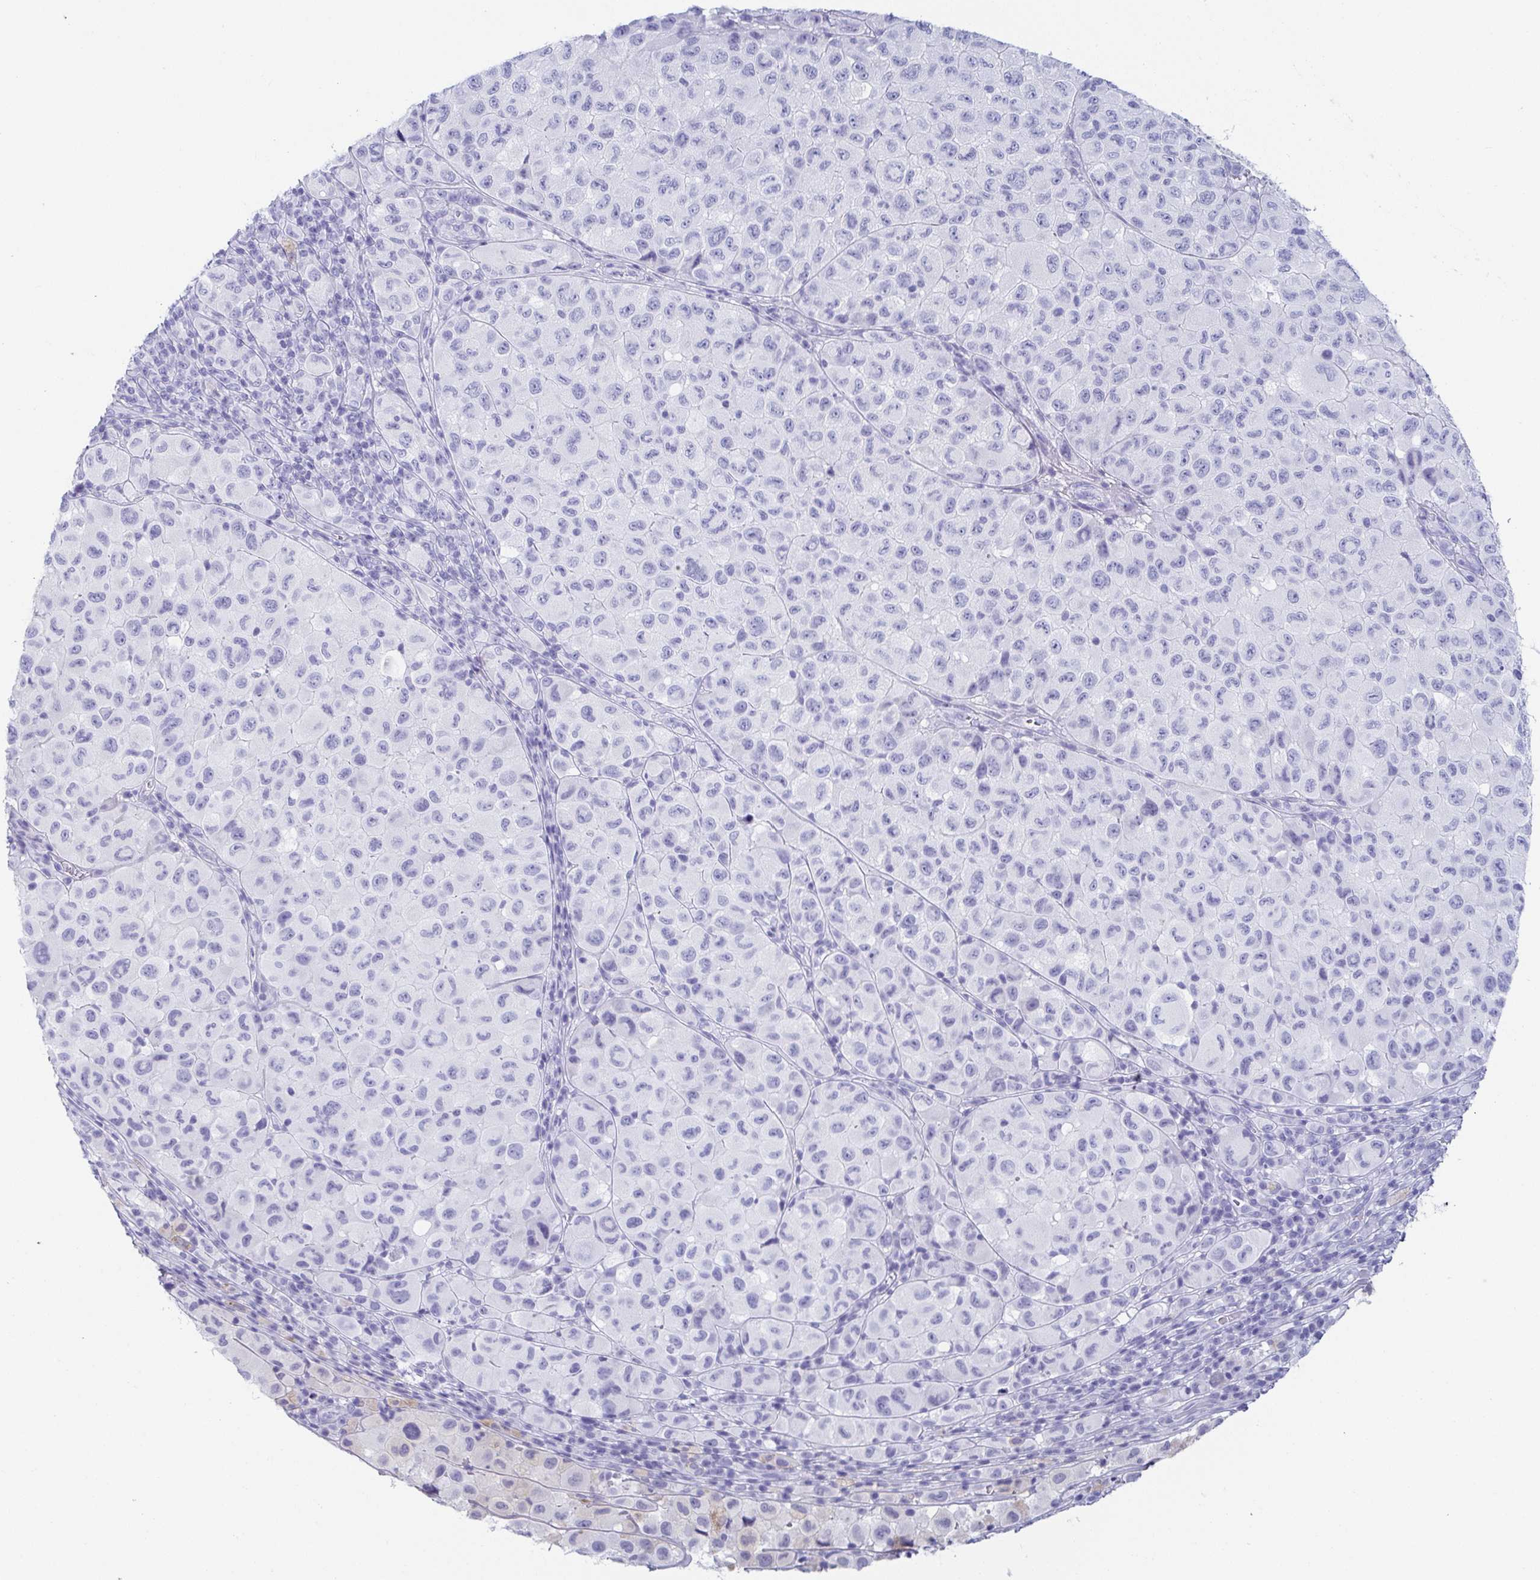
{"staining": {"intensity": "negative", "quantity": "none", "location": "none"}, "tissue": "melanoma", "cell_type": "Tumor cells", "image_type": "cancer", "snomed": [{"axis": "morphology", "description": "Malignant melanoma, NOS"}, {"axis": "topography", "description": "Skin"}], "caption": "The immunohistochemistry image has no significant expression in tumor cells of melanoma tissue.", "gene": "ZG16B", "patient": {"sex": "male", "age": 93}}